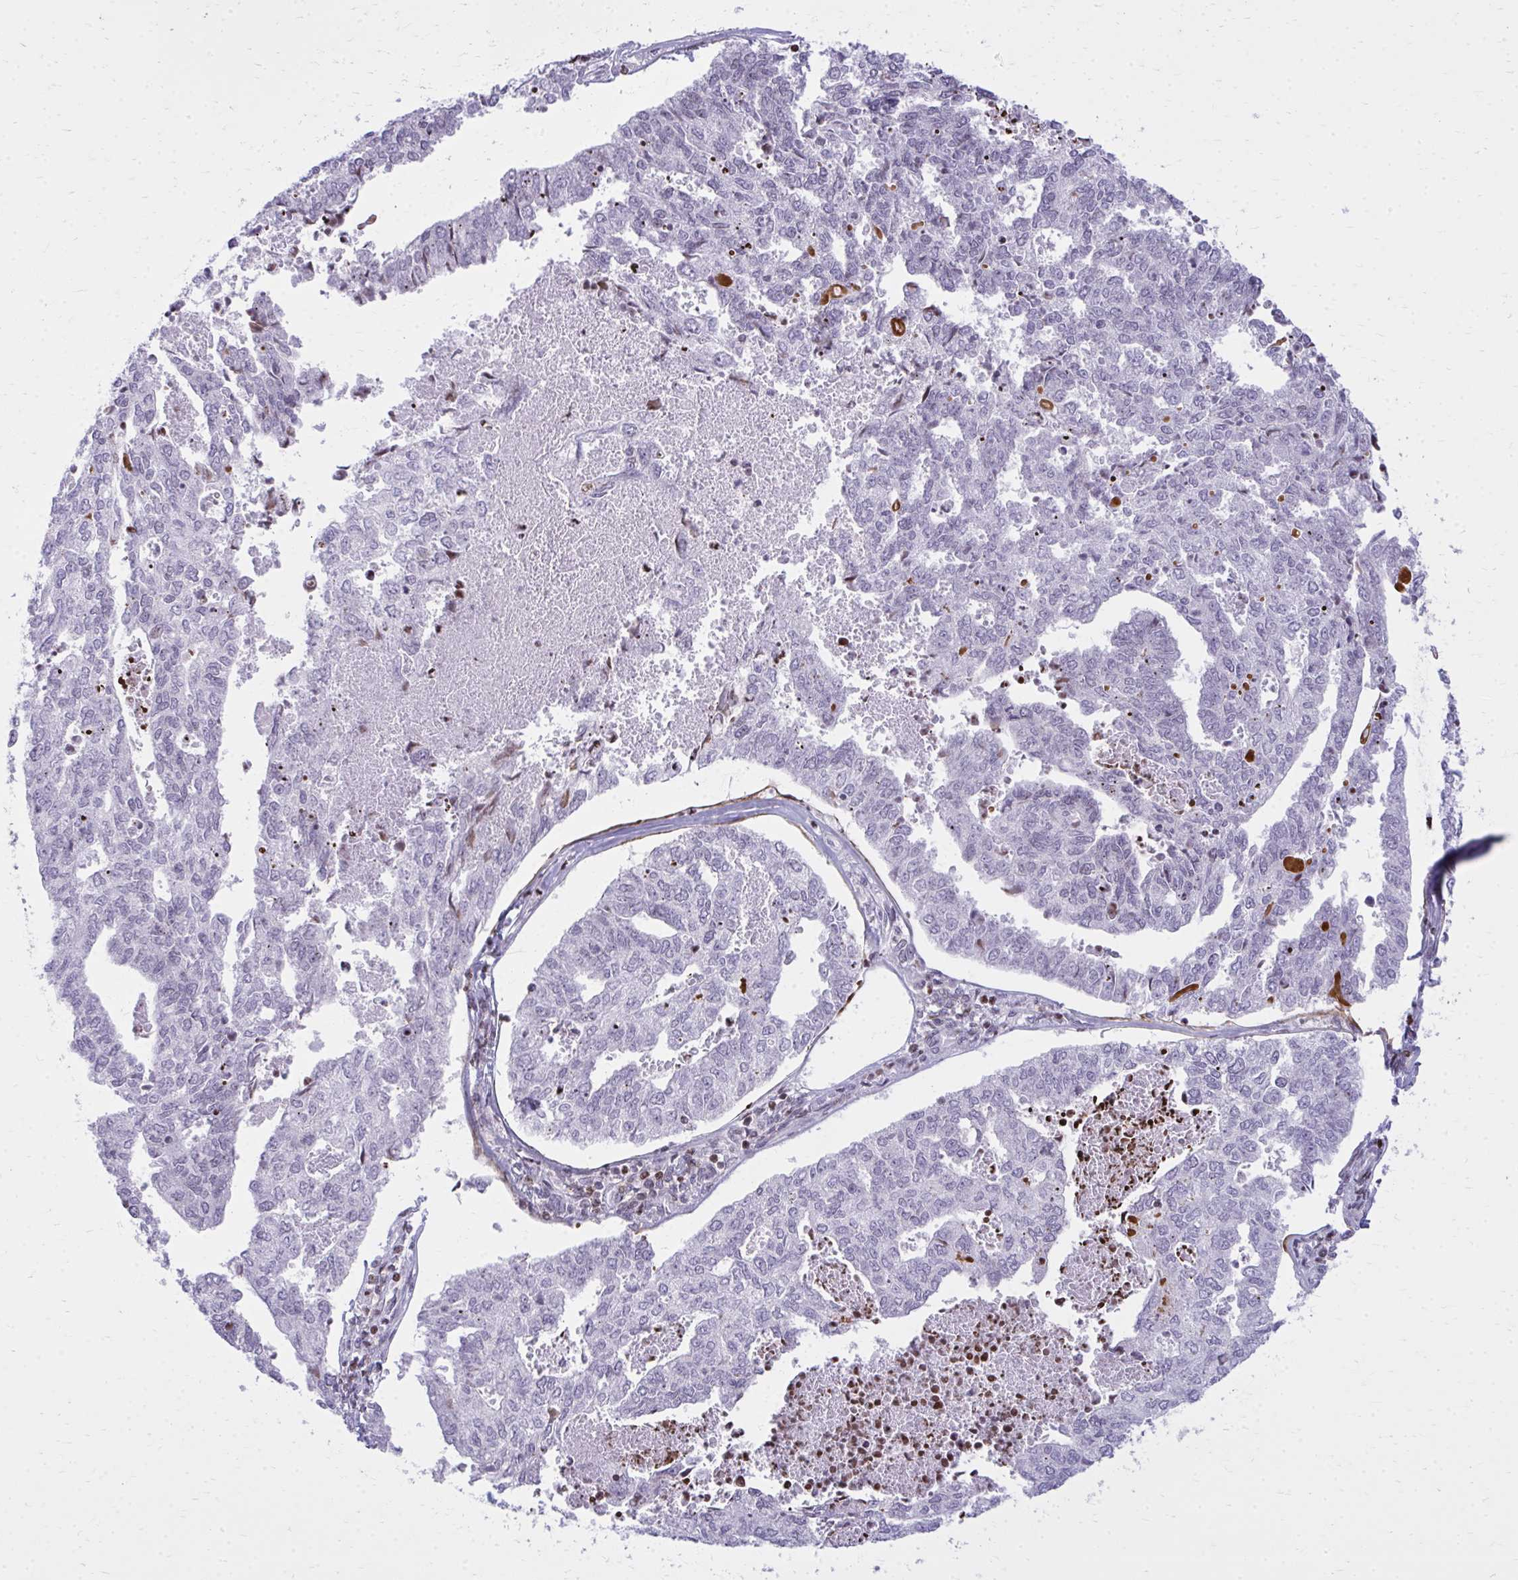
{"staining": {"intensity": "negative", "quantity": "none", "location": "none"}, "tissue": "endometrial cancer", "cell_type": "Tumor cells", "image_type": "cancer", "snomed": [{"axis": "morphology", "description": "Adenocarcinoma, NOS"}, {"axis": "topography", "description": "Endometrium"}], "caption": "Immunohistochemistry of endometrial cancer shows no positivity in tumor cells.", "gene": "AP5M1", "patient": {"sex": "female", "age": 73}}